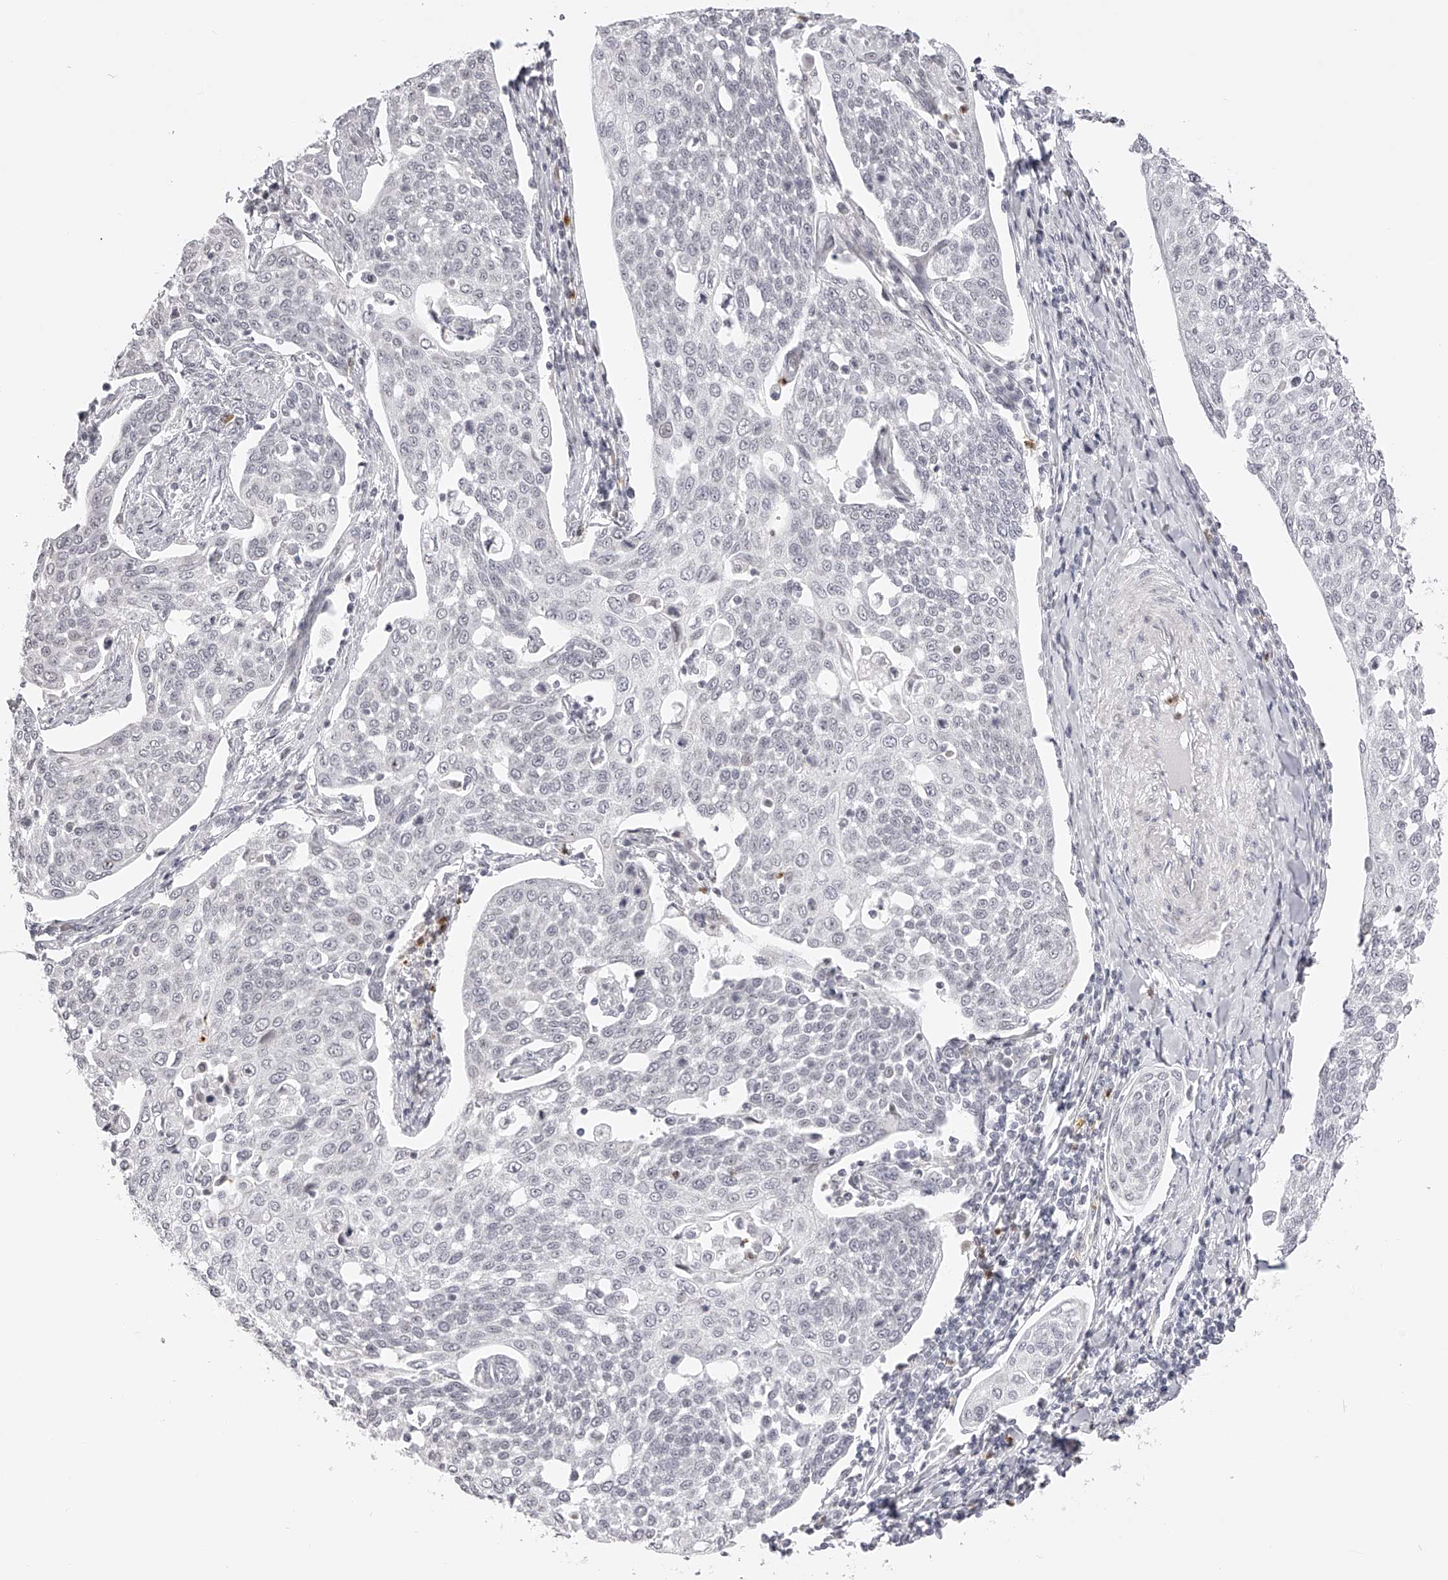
{"staining": {"intensity": "negative", "quantity": "none", "location": "none"}, "tissue": "cervical cancer", "cell_type": "Tumor cells", "image_type": "cancer", "snomed": [{"axis": "morphology", "description": "Squamous cell carcinoma, NOS"}, {"axis": "topography", "description": "Cervix"}], "caption": "DAB (3,3'-diaminobenzidine) immunohistochemical staining of human squamous cell carcinoma (cervical) reveals no significant expression in tumor cells.", "gene": "PLEKHG1", "patient": {"sex": "female", "age": 34}}